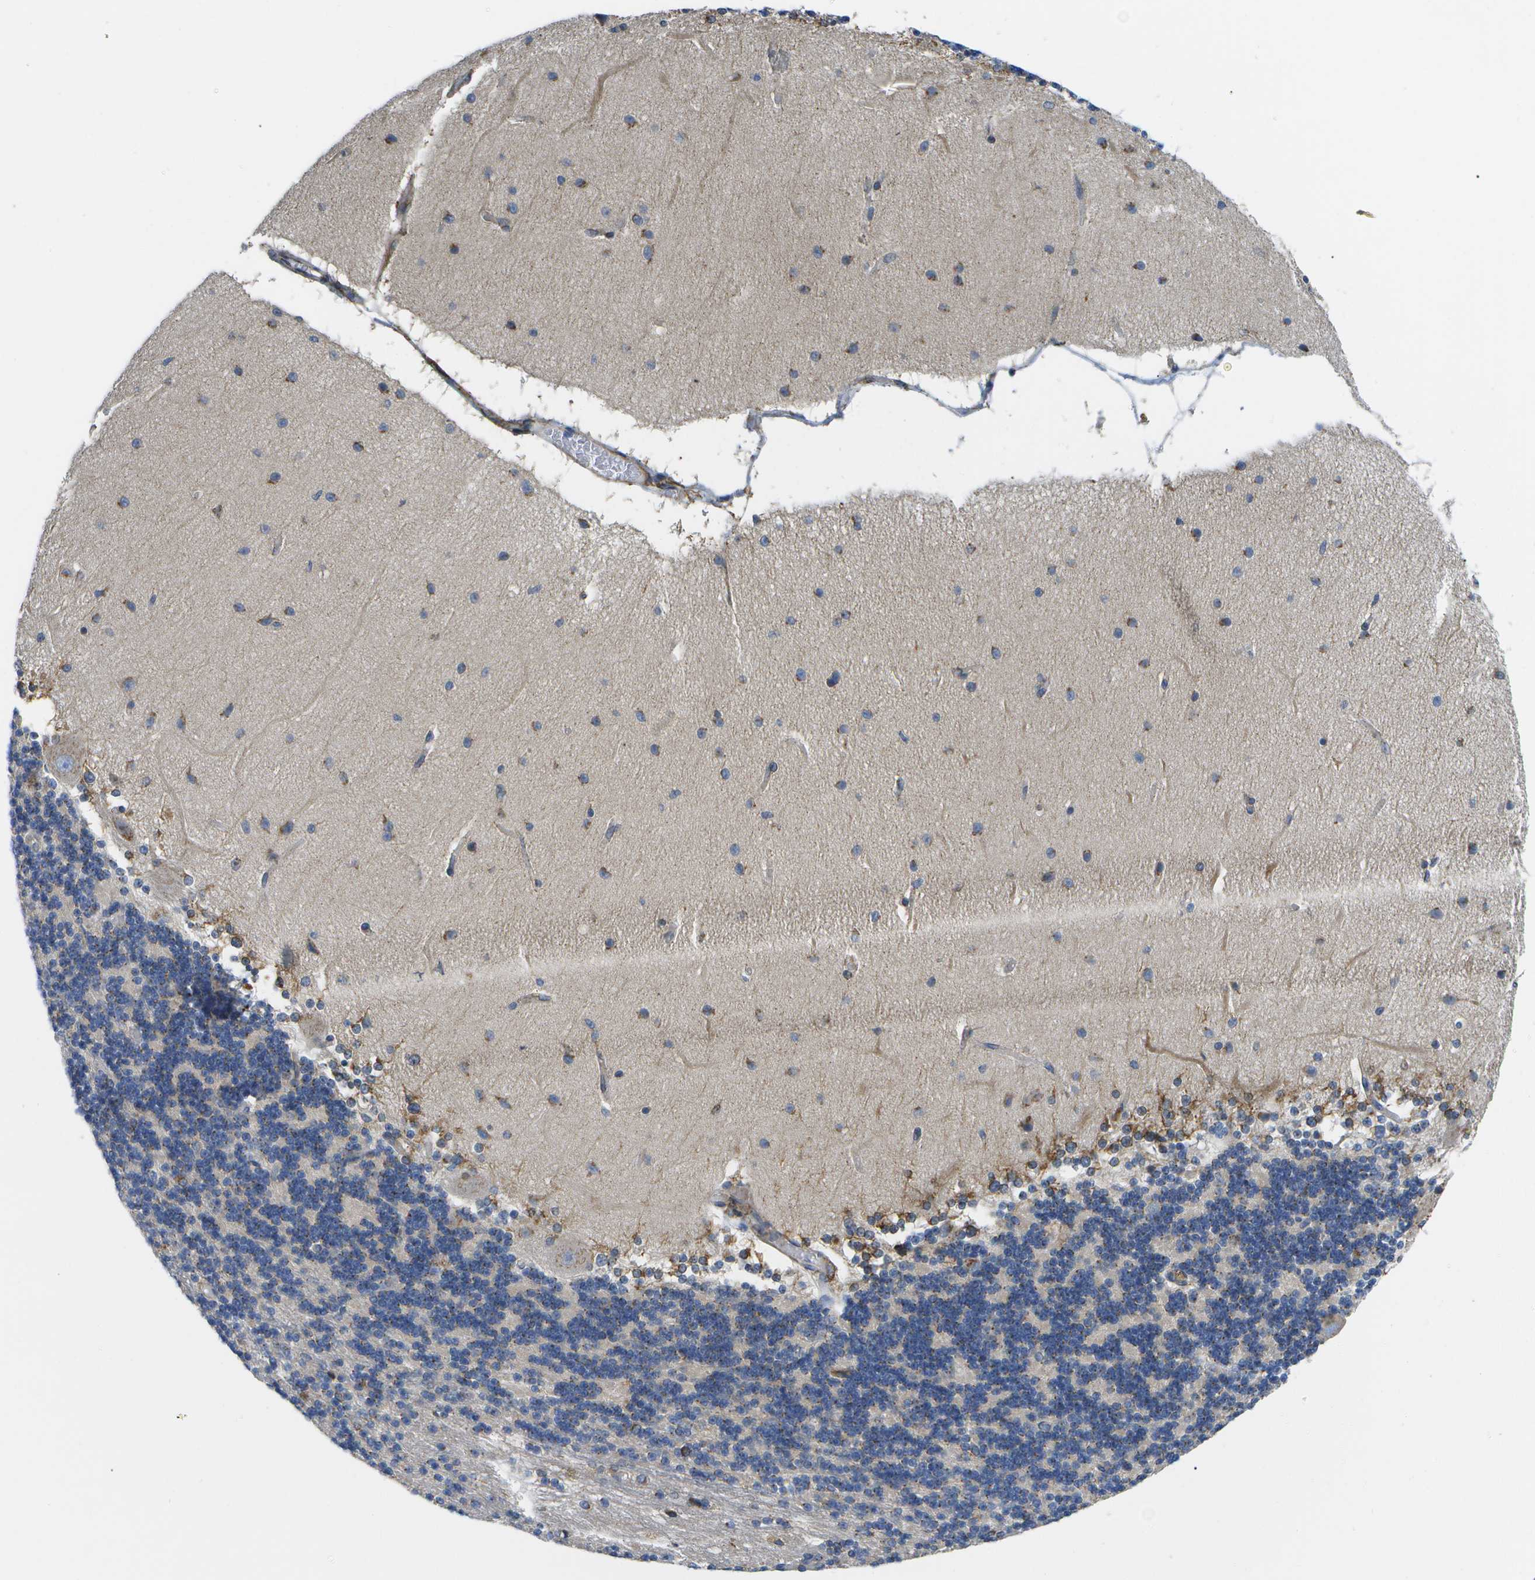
{"staining": {"intensity": "moderate", "quantity": "25%-75%", "location": "cytoplasmic/membranous"}, "tissue": "cerebellum", "cell_type": "Cells in granular layer", "image_type": "normal", "snomed": [{"axis": "morphology", "description": "Normal tissue, NOS"}, {"axis": "topography", "description": "Cerebellum"}], "caption": "DAB immunohistochemical staining of benign human cerebellum displays moderate cytoplasmic/membranous protein expression in approximately 25%-75% of cells in granular layer.", "gene": "ZDHHC17", "patient": {"sex": "female", "age": 54}}